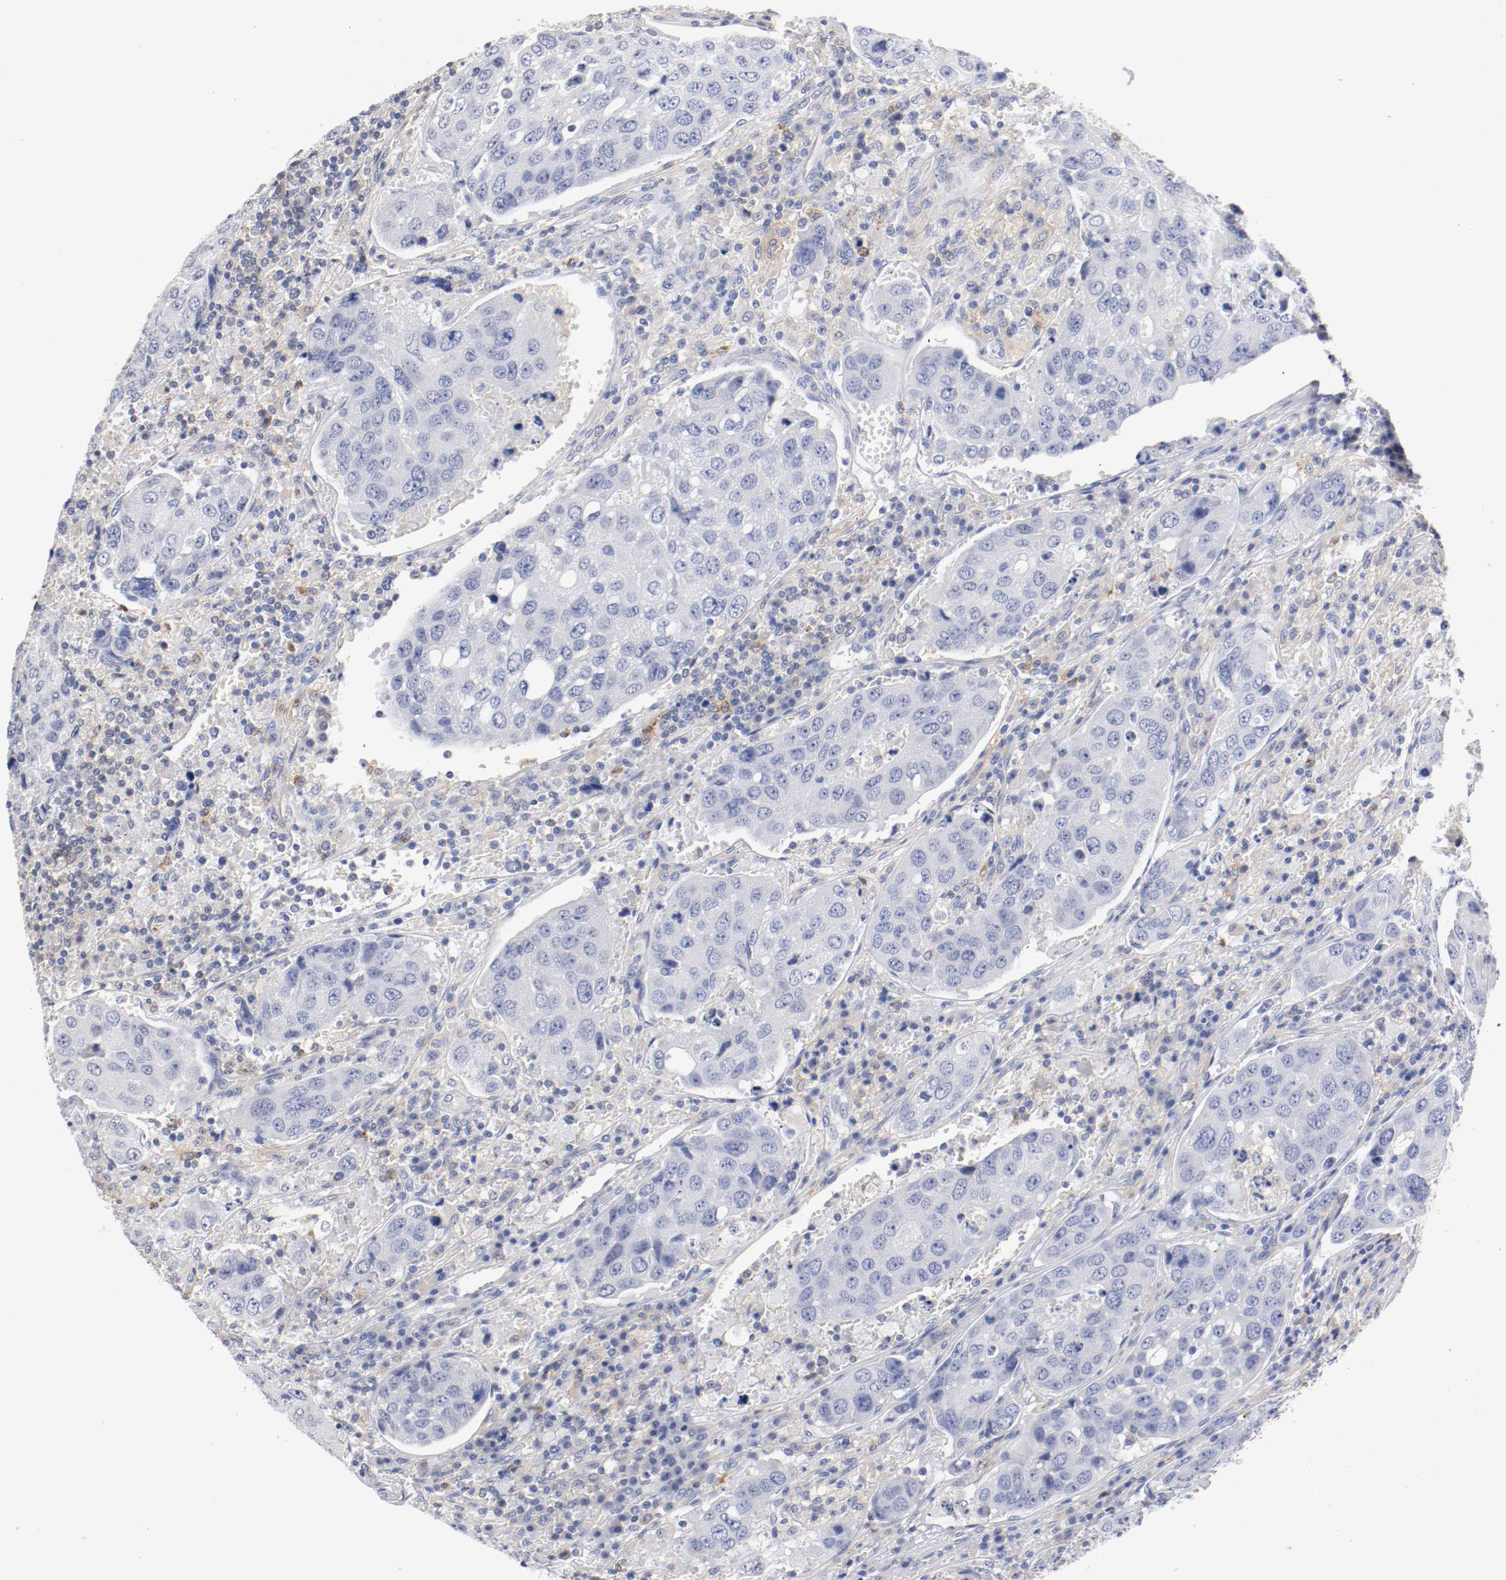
{"staining": {"intensity": "negative", "quantity": "none", "location": "none"}, "tissue": "urothelial cancer", "cell_type": "Tumor cells", "image_type": "cancer", "snomed": [{"axis": "morphology", "description": "Urothelial carcinoma, High grade"}, {"axis": "topography", "description": "Lymph node"}, {"axis": "topography", "description": "Urinary bladder"}], "caption": "Tumor cells show no significant expression in urothelial carcinoma (high-grade). Nuclei are stained in blue.", "gene": "FGFBP1", "patient": {"sex": "male", "age": 51}}